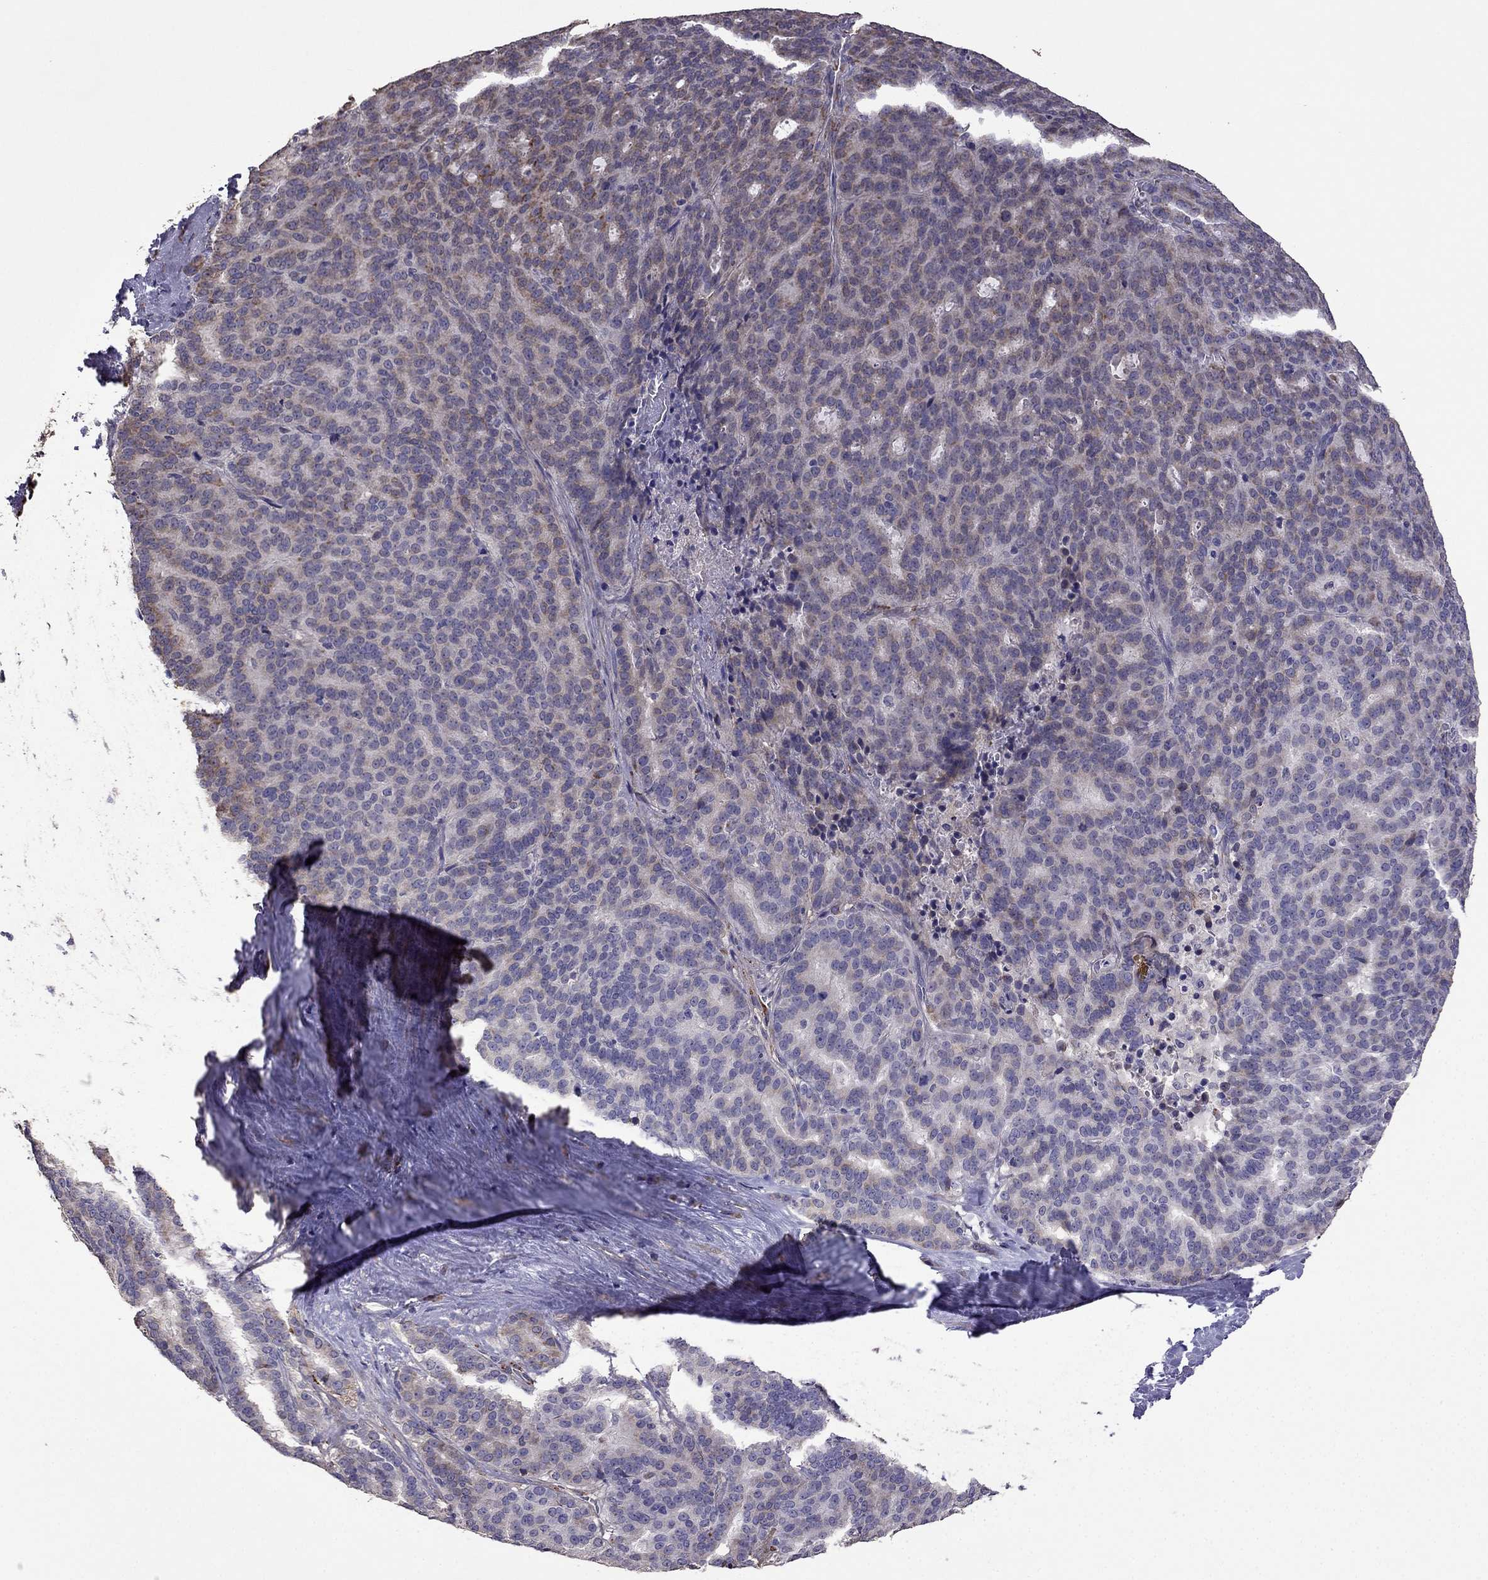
{"staining": {"intensity": "weak", "quantity": "<25%", "location": "cytoplasmic/membranous"}, "tissue": "liver cancer", "cell_type": "Tumor cells", "image_type": "cancer", "snomed": [{"axis": "morphology", "description": "Cholangiocarcinoma"}, {"axis": "topography", "description": "Liver"}], "caption": "IHC photomicrograph of human cholangiocarcinoma (liver) stained for a protein (brown), which exhibits no positivity in tumor cells.", "gene": "CDH9", "patient": {"sex": "female", "age": 47}}